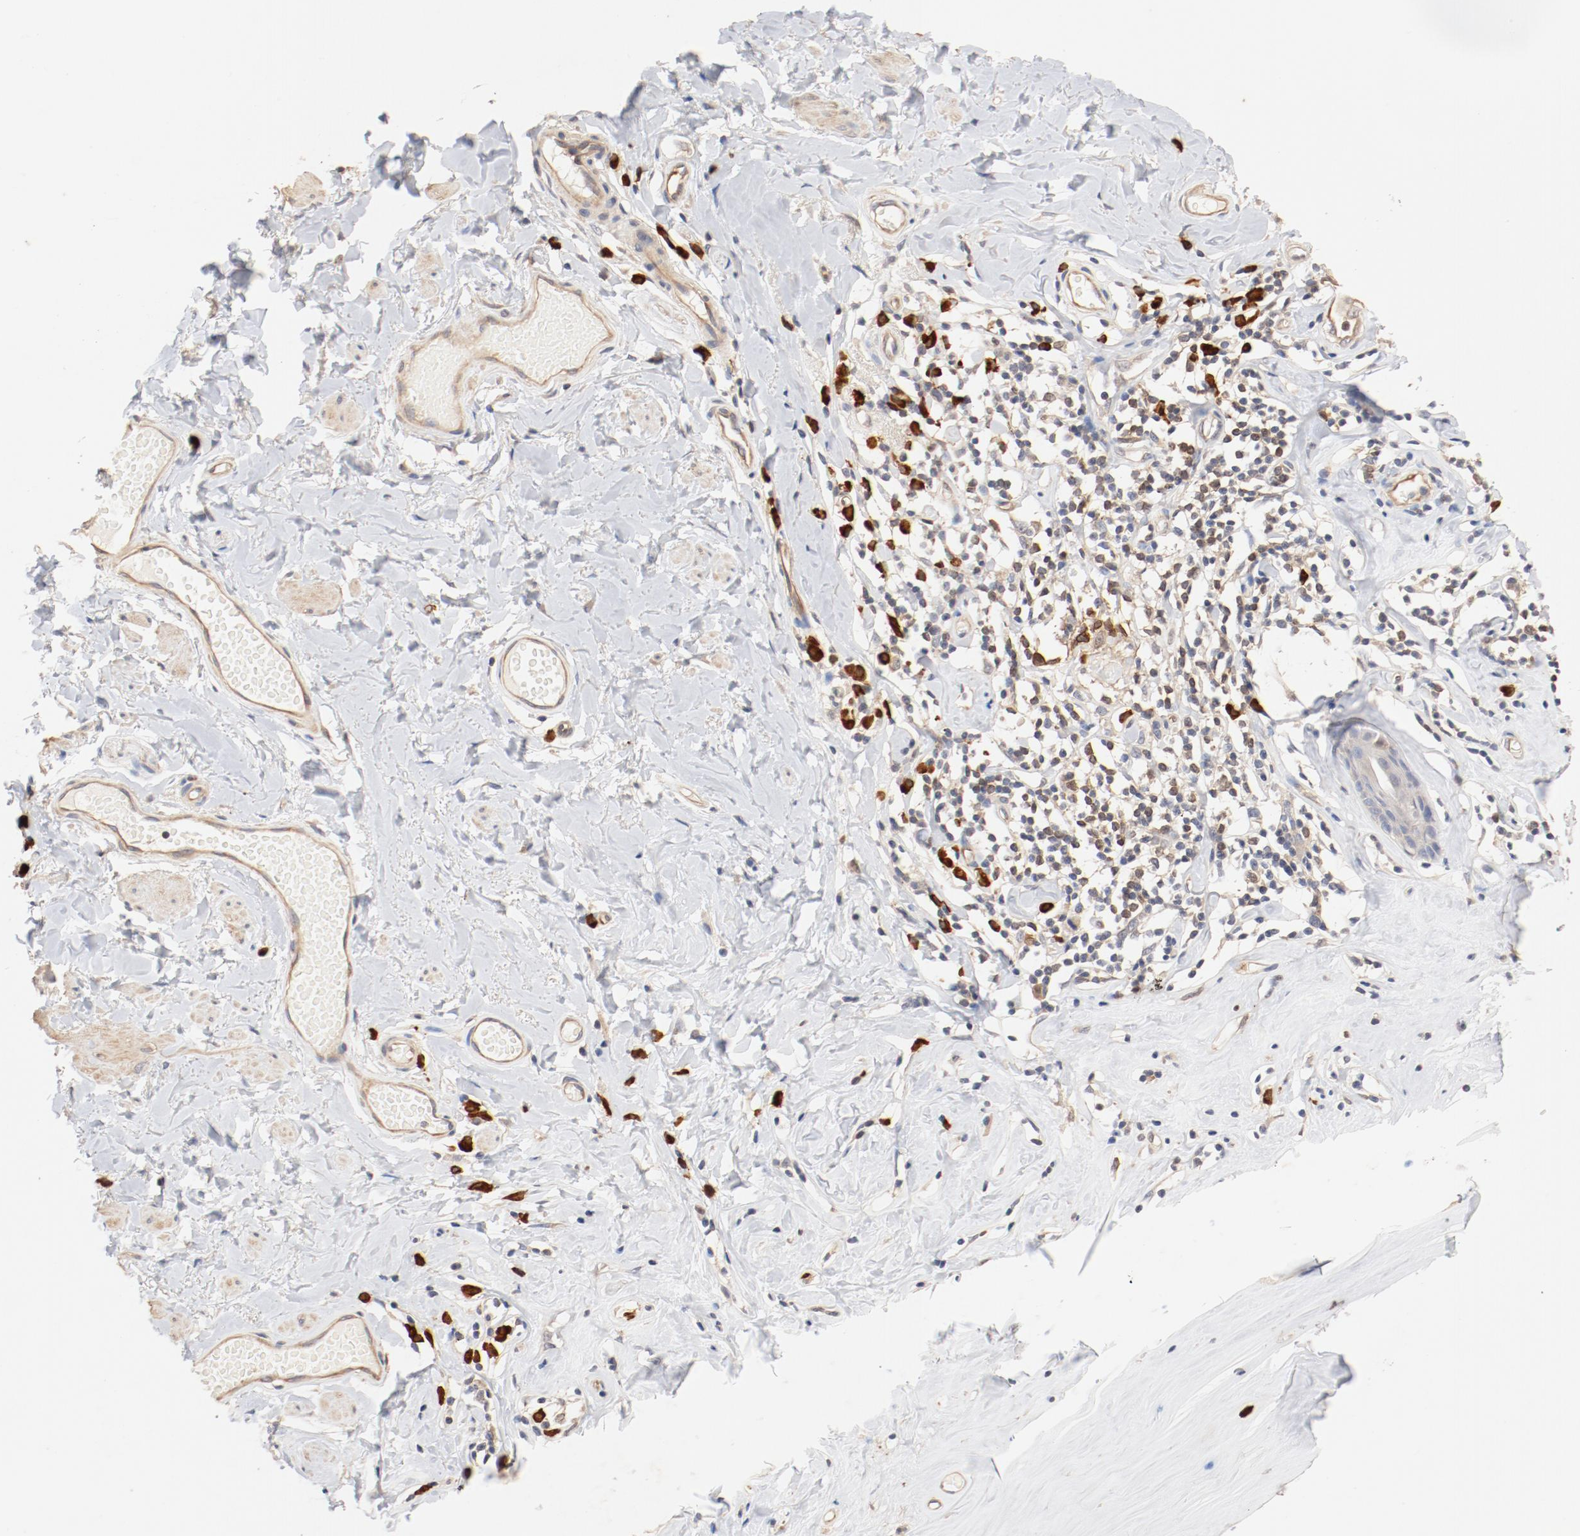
{"staining": {"intensity": "weak", "quantity": "25%-75%", "location": "cytoplasmic/membranous"}, "tissue": "skin", "cell_type": "Epidermal cells", "image_type": "normal", "snomed": [{"axis": "morphology", "description": "Normal tissue, NOS"}, {"axis": "morphology", "description": "Inflammation, NOS"}, {"axis": "topography", "description": "Vulva"}], "caption": "Skin stained with IHC exhibits weak cytoplasmic/membranous staining in about 25%-75% of epidermal cells.", "gene": "UBE2J1", "patient": {"sex": "female", "age": 84}}